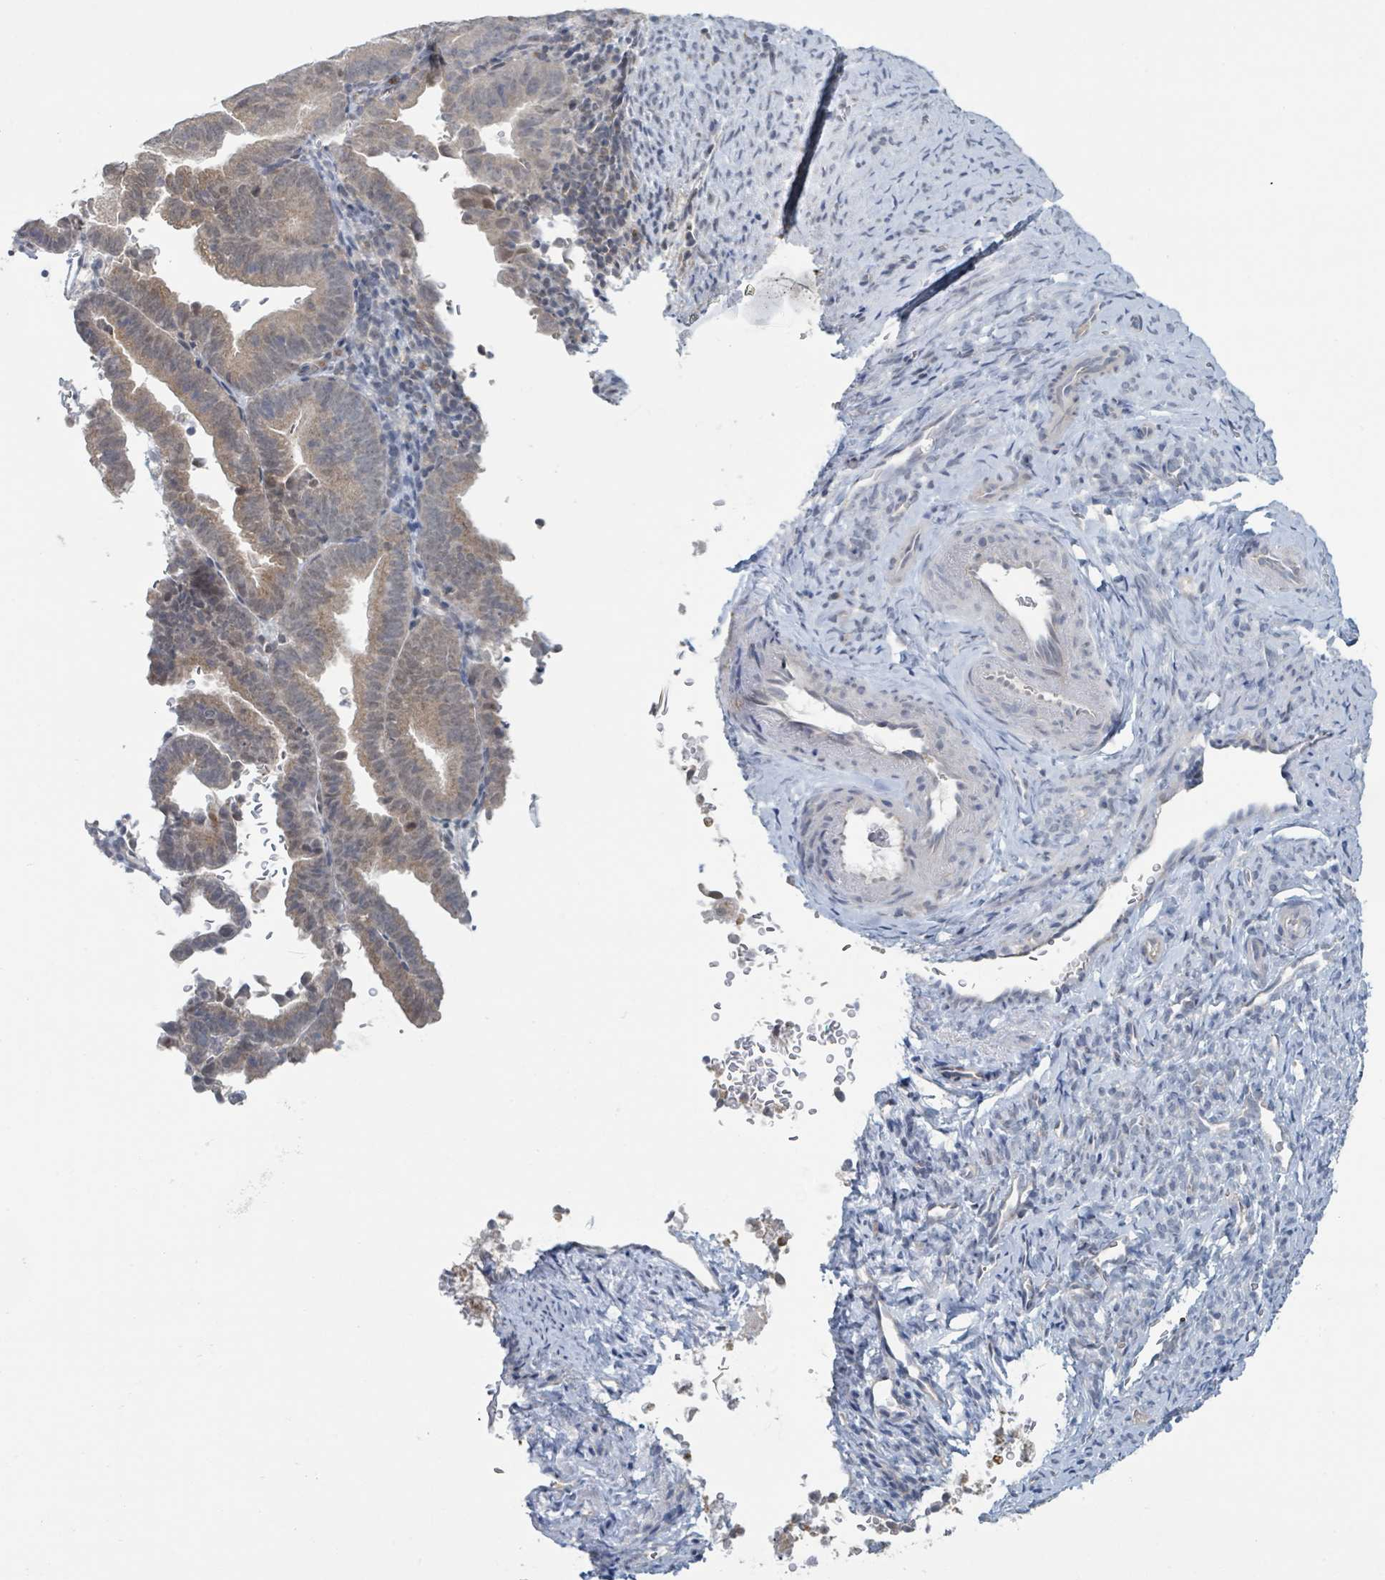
{"staining": {"intensity": "moderate", "quantity": "25%-75%", "location": "cytoplasmic/membranous"}, "tissue": "endometrial cancer", "cell_type": "Tumor cells", "image_type": "cancer", "snomed": [{"axis": "morphology", "description": "Adenocarcinoma, NOS"}, {"axis": "topography", "description": "Endometrium"}], "caption": "Endometrial cancer stained with DAB immunohistochemistry shows medium levels of moderate cytoplasmic/membranous expression in approximately 25%-75% of tumor cells. Using DAB (3,3'-diaminobenzidine) (brown) and hematoxylin (blue) stains, captured at high magnification using brightfield microscopy.", "gene": "ANKRD55", "patient": {"sex": "female", "age": 70}}